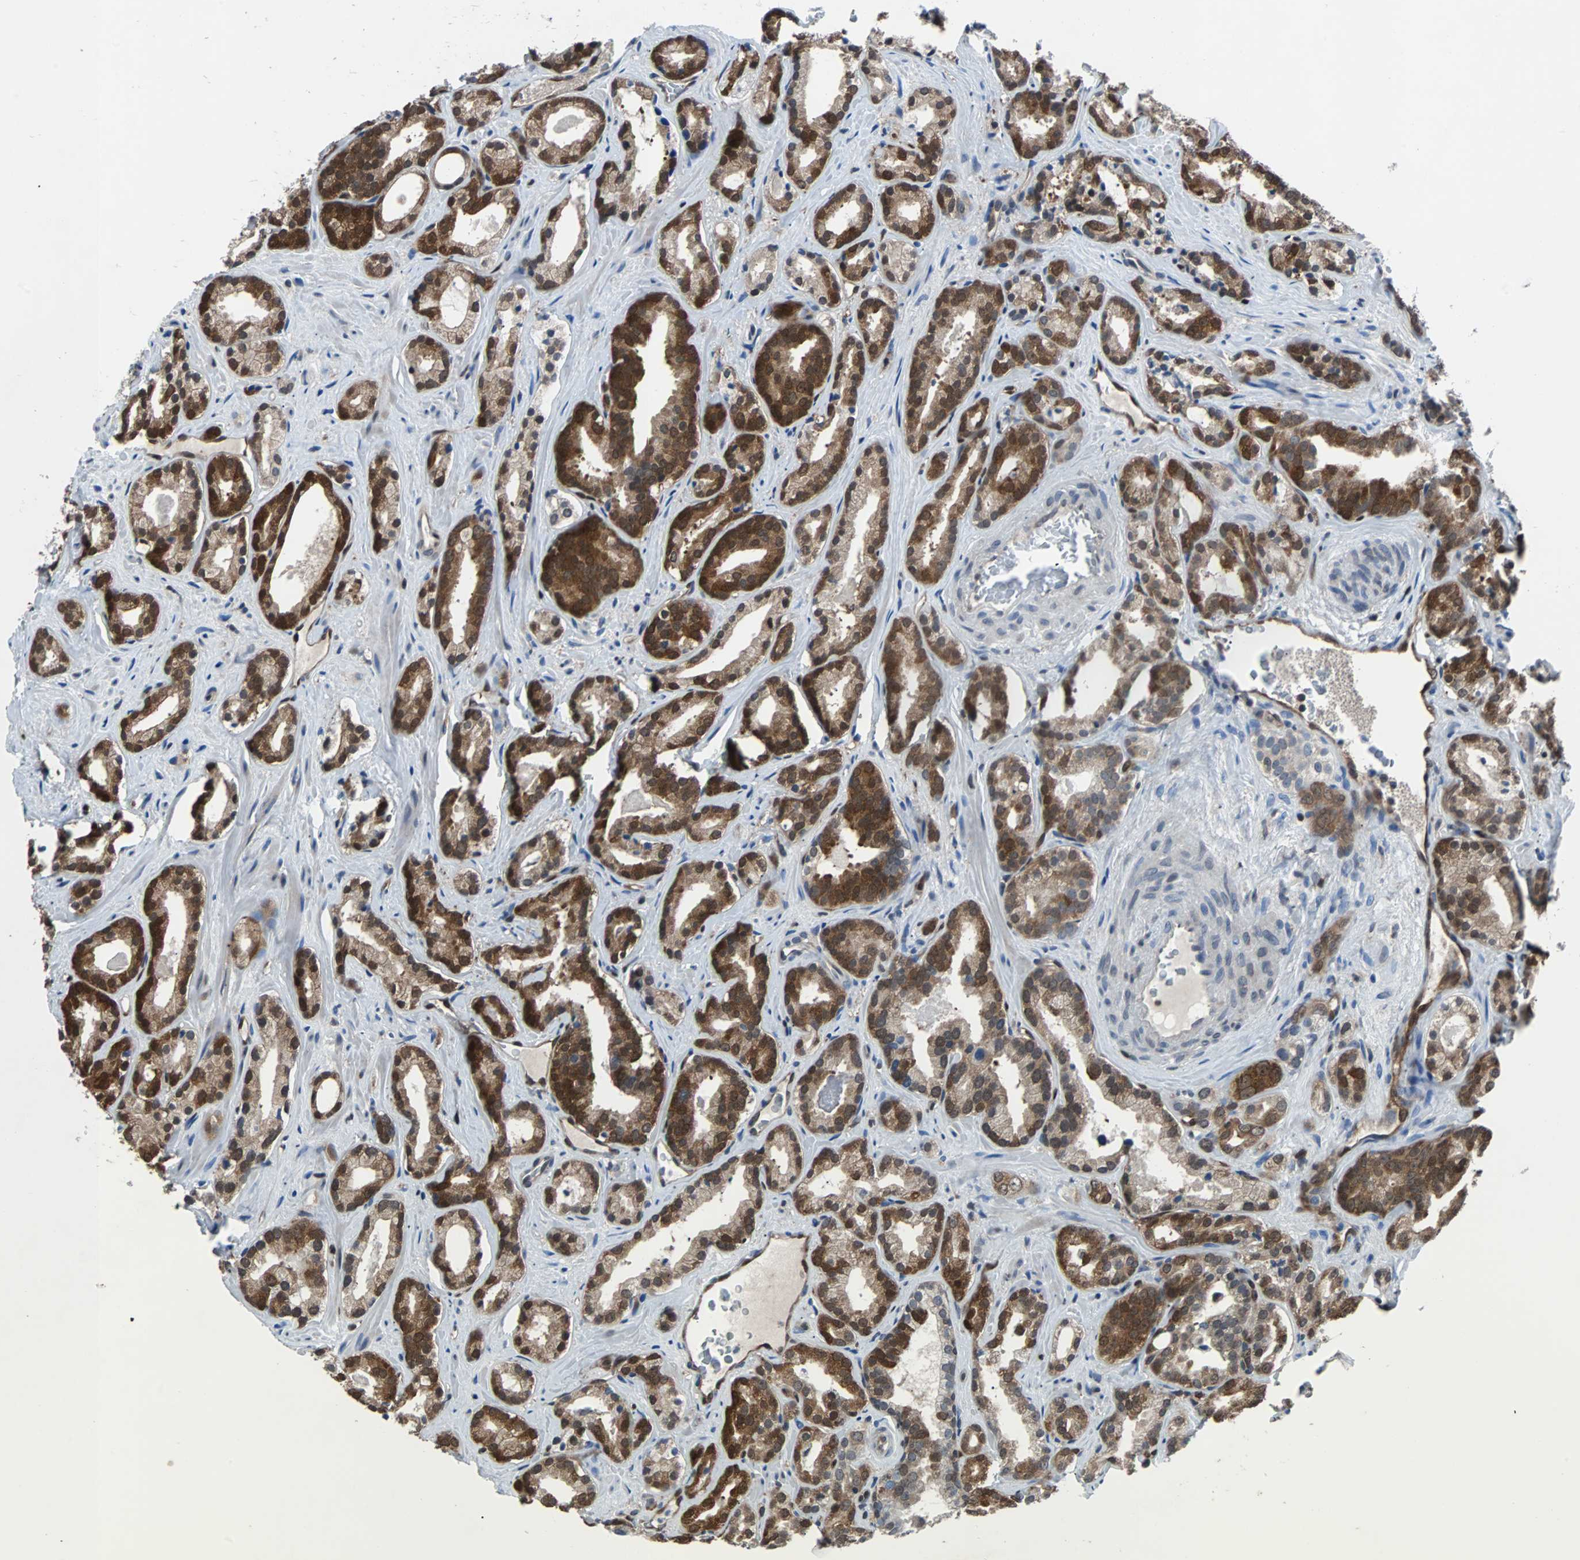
{"staining": {"intensity": "moderate", "quantity": ">75%", "location": "cytoplasmic/membranous,nuclear"}, "tissue": "prostate cancer", "cell_type": "Tumor cells", "image_type": "cancer", "snomed": [{"axis": "morphology", "description": "Adenocarcinoma, Low grade"}, {"axis": "topography", "description": "Prostate"}], "caption": "Immunohistochemical staining of human prostate cancer reveals medium levels of moderate cytoplasmic/membranous and nuclear protein positivity in about >75% of tumor cells.", "gene": "MAP2K6", "patient": {"sex": "male", "age": 63}}